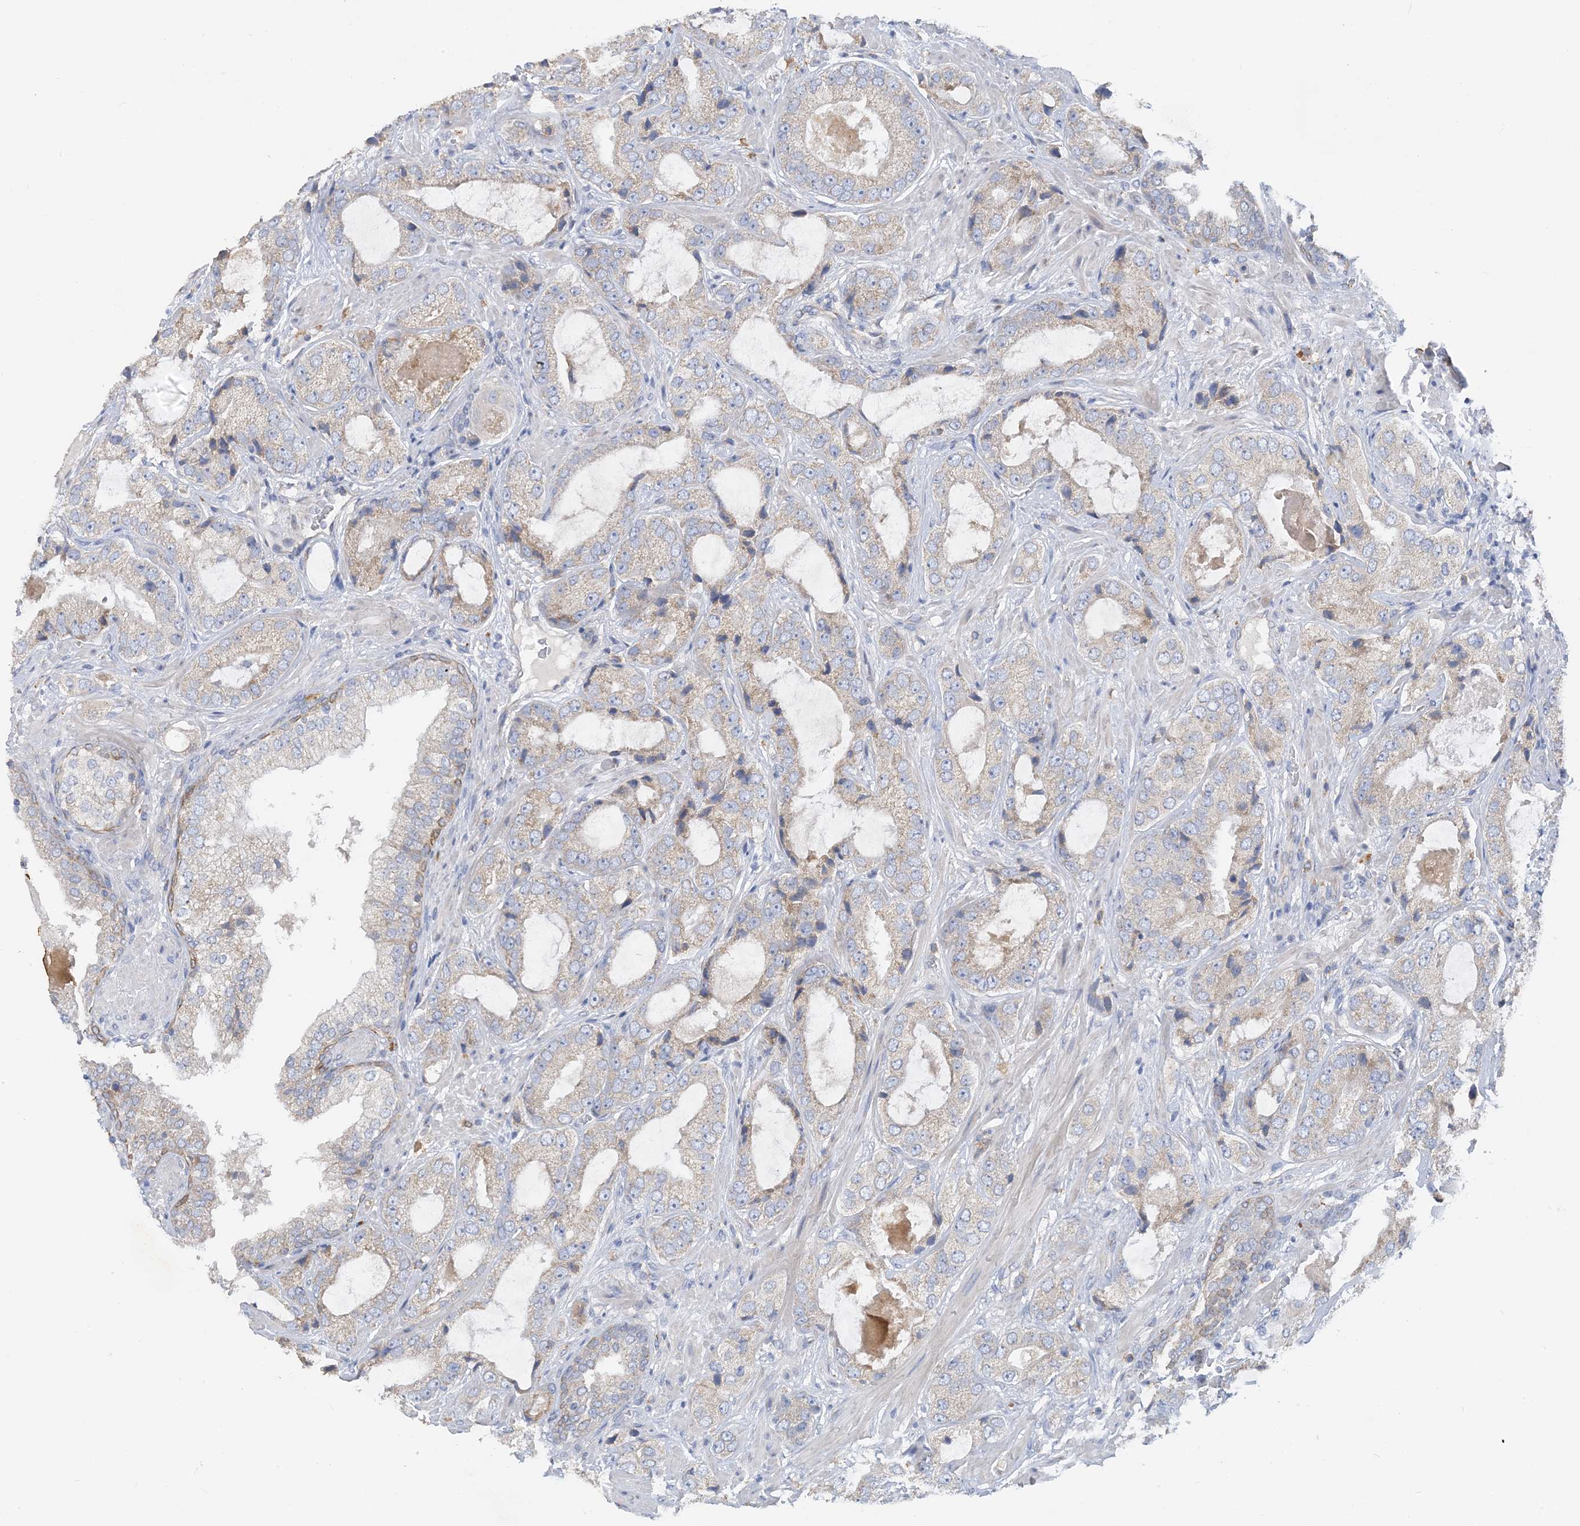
{"staining": {"intensity": "weak", "quantity": "<25%", "location": "cytoplasmic/membranous"}, "tissue": "prostate cancer", "cell_type": "Tumor cells", "image_type": "cancer", "snomed": [{"axis": "morphology", "description": "Normal tissue, NOS"}, {"axis": "morphology", "description": "Adenocarcinoma, High grade"}, {"axis": "topography", "description": "Prostate"}, {"axis": "topography", "description": "Peripheral nerve tissue"}], "caption": "There is no significant positivity in tumor cells of prostate cancer. Brightfield microscopy of immunohistochemistry stained with DAB (brown) and hematoxylin (blue), captured at high magnification.", "gene": "ZCCHC18", "patient": {"sex": "male", "age": 59}}